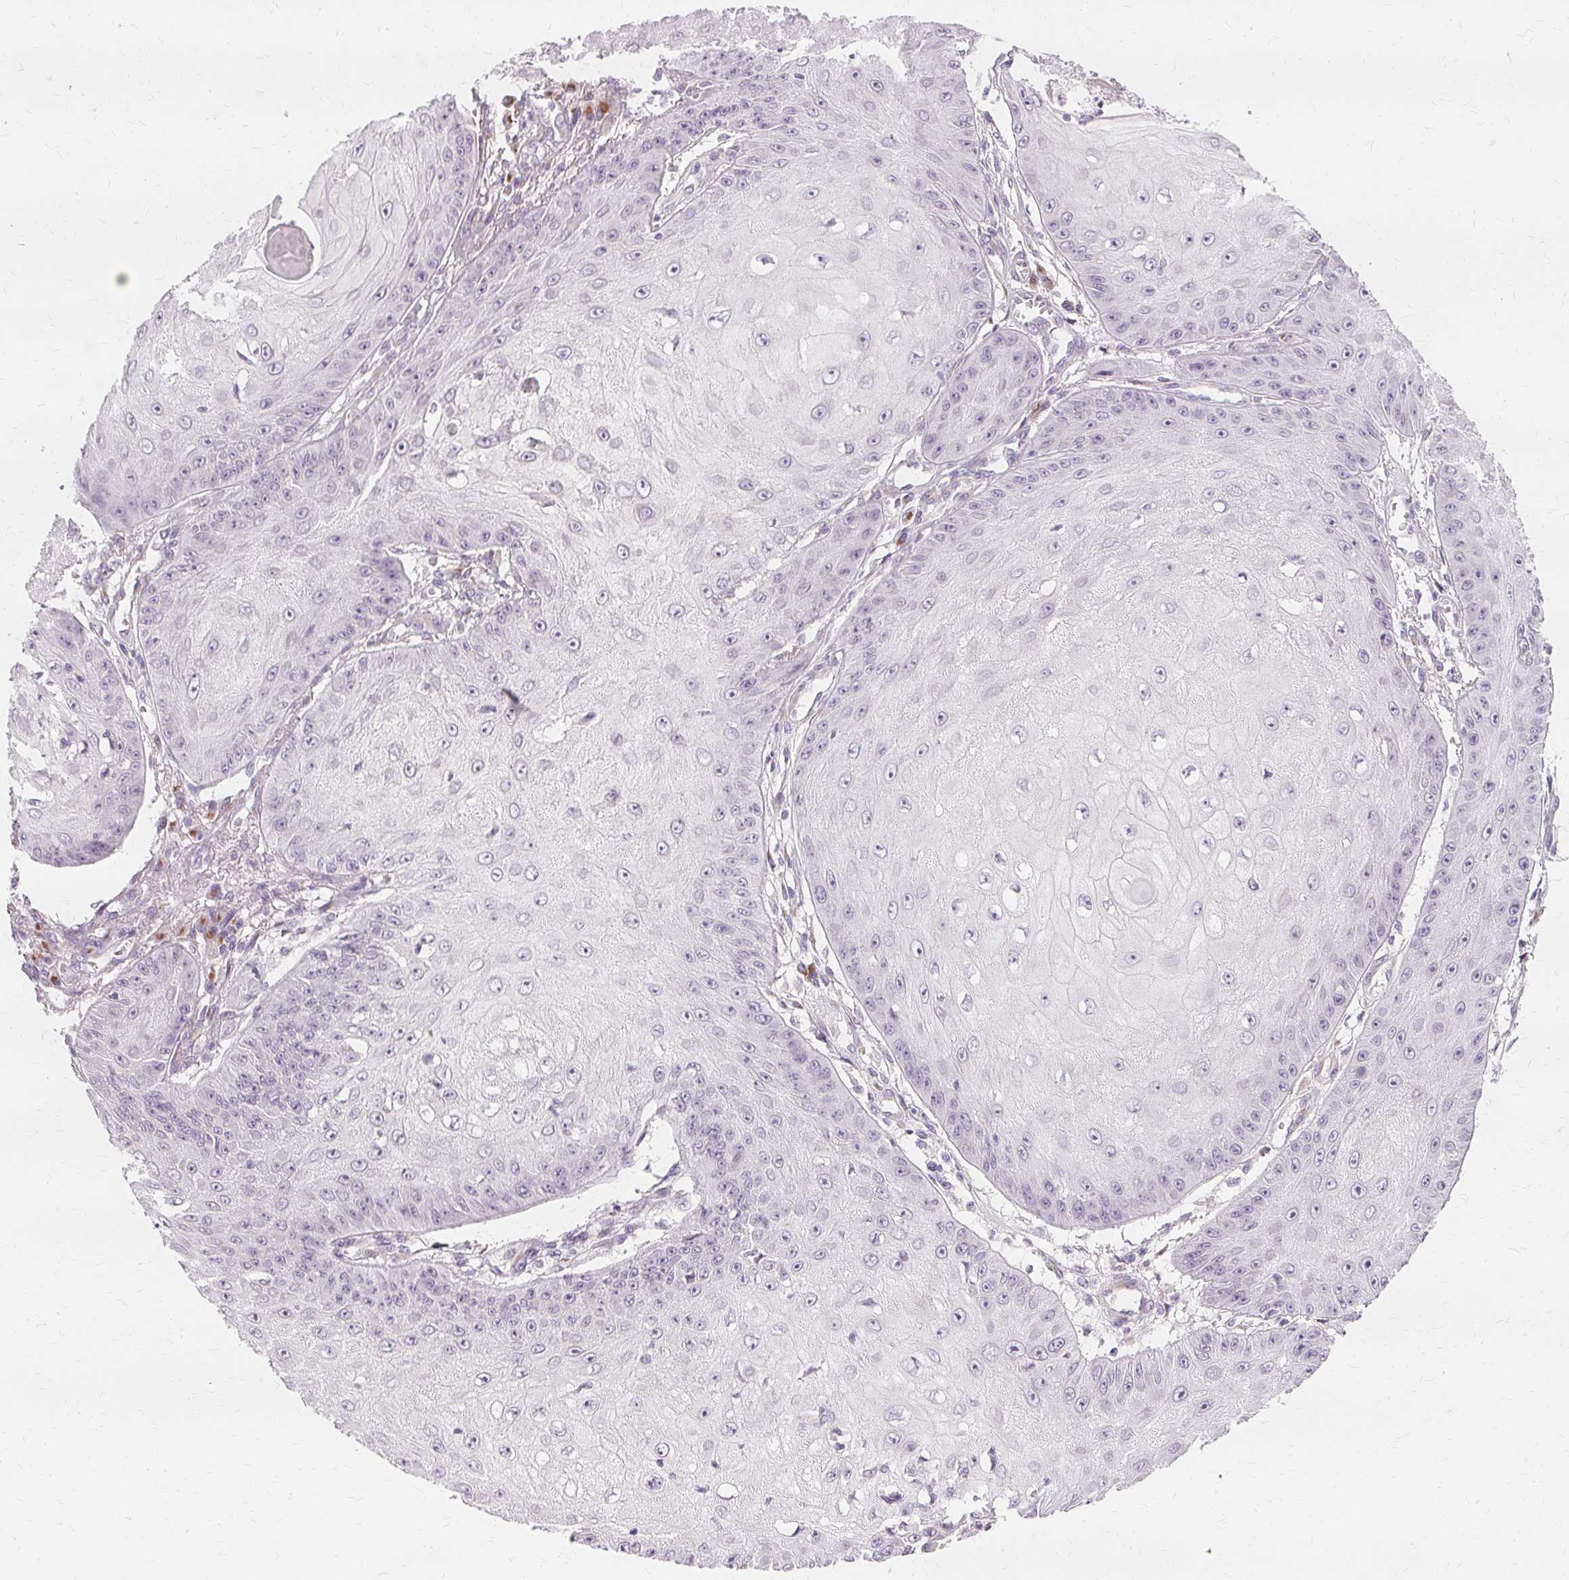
{"staining": {"intensity": "negative", "quantity": "none", "location": "none"}, "tissue": "skin cancer", "cell_type": "Tumor cells", "image_type": "cancer", "snomed": [{"axis": "morphology", "description": "Squamous cell carcinoma, NOS"}, {"axis": "topography", "description": "Skin"}], "caption": "Immunohistochemical staining of squamous cell carcinoma (skin) shows no significant staining in tumor cells.", "gene": "FCRL3", "patient": {"sex": "male", "age": 70}}